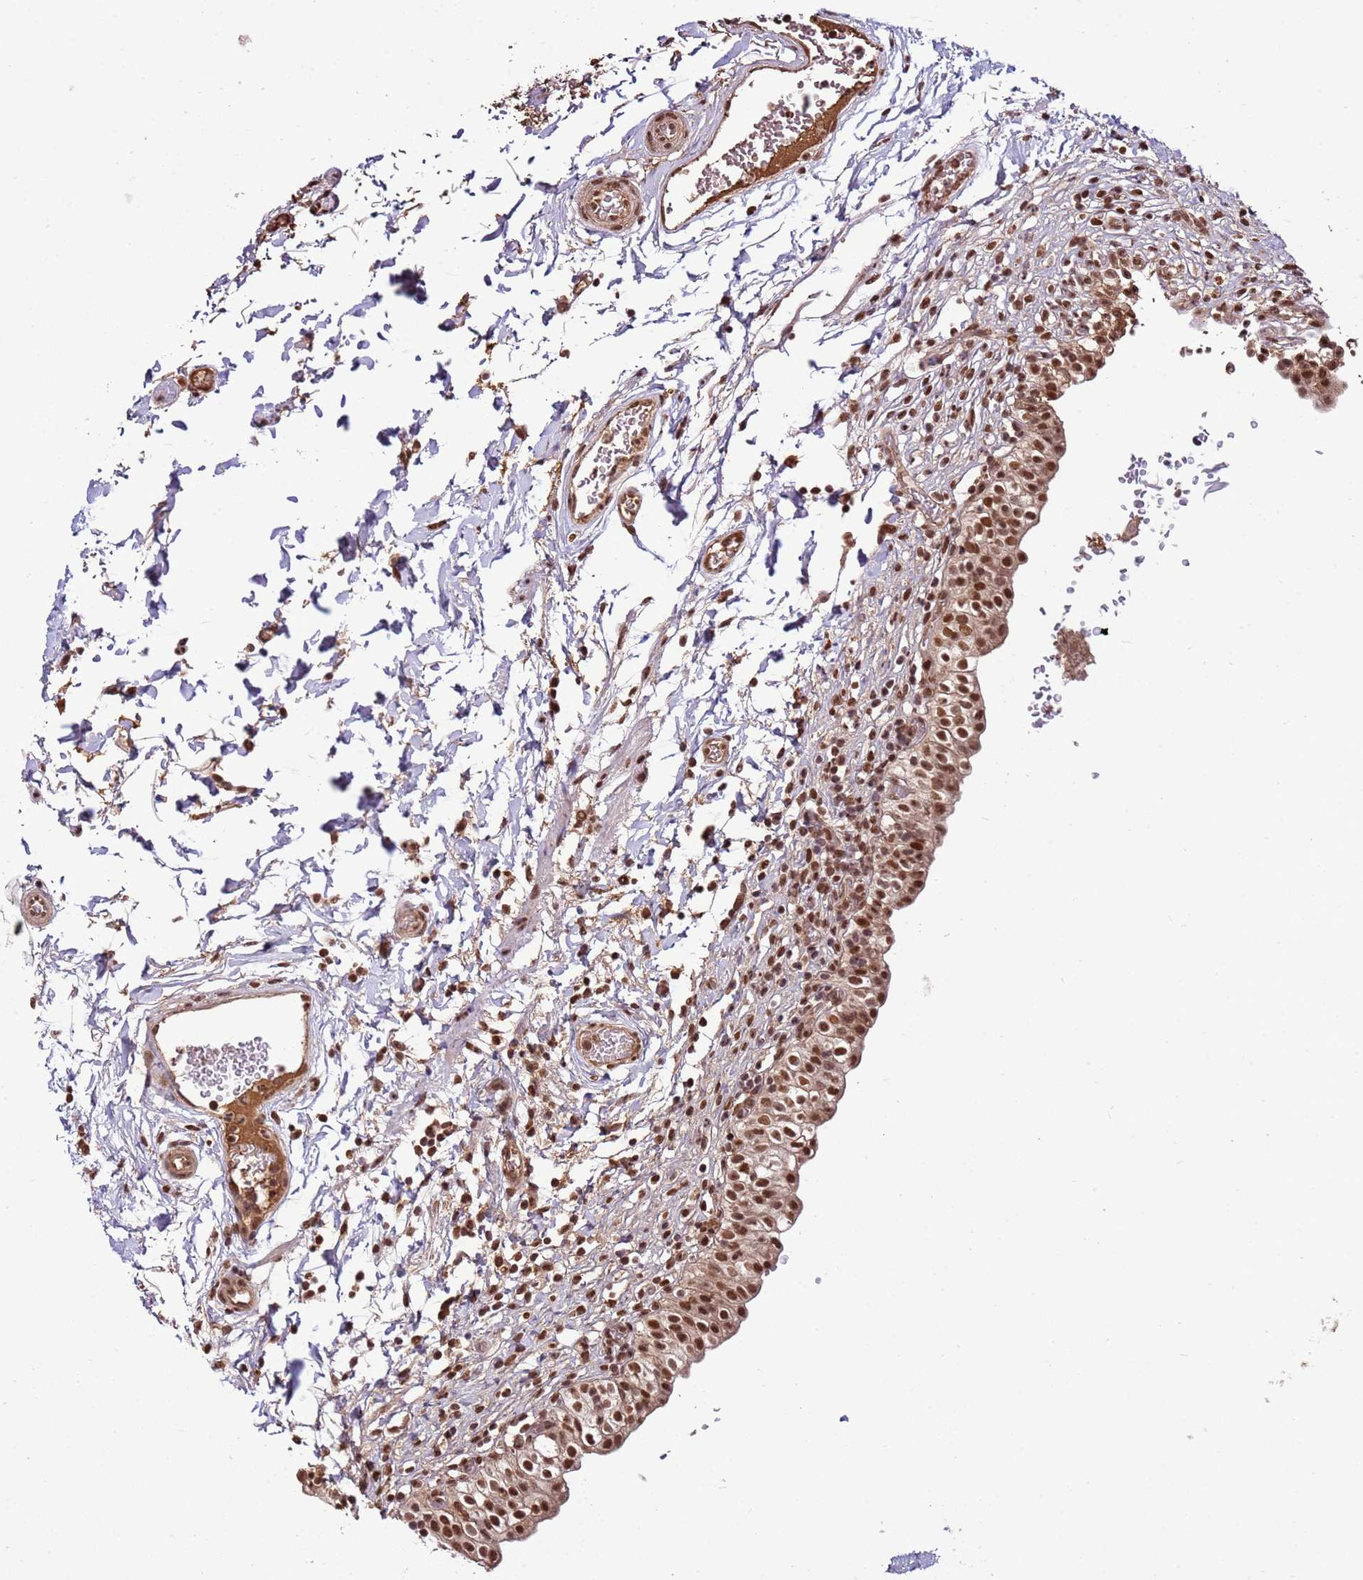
{"staining": {"intensity": "strong", "quantity": ">75%", "location": "nuclear"}, "tissue": "urinary bladder", "cell_type": "Urothelial cells", "image_type": "normal", "snomed": [{"axis": "morphology", "description": "Normal tissue, NOS"}, {"axis": "topography", "description": "Urinary bladder"}, {"axis": "topography", "description": "Peripheral nerve tissue"}], "caption": "Immunohistochemistry (IHC) (DAB (3,3'-diaminobenzidine)) staining of normal urinary bladder demonstrates strong nuclear protein staining in about >75% of urothelial cells.", "gene": "ZBTB12", "patient": {"sex": "male", "age": 55}}